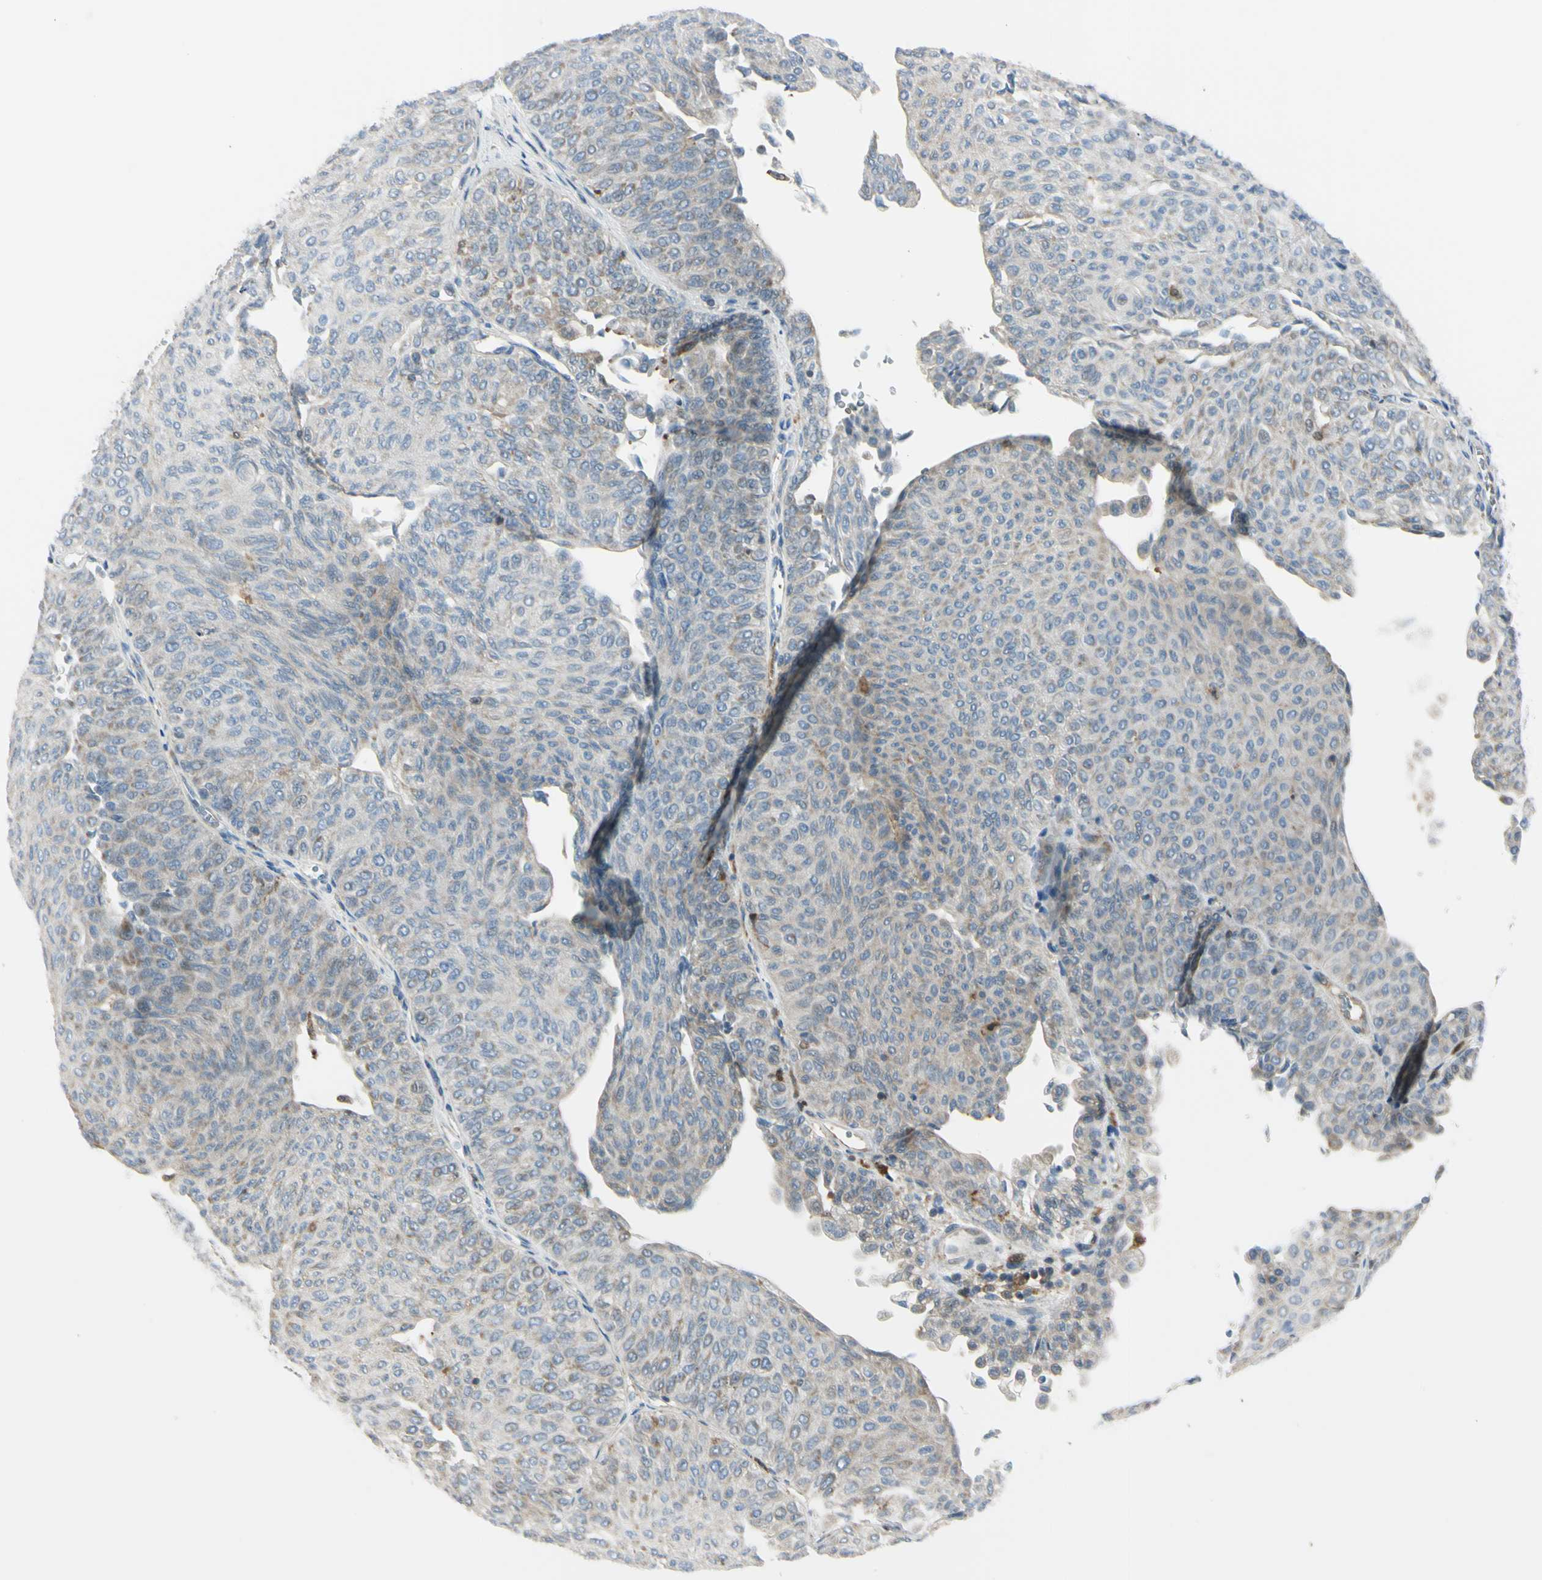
{"staining": {"intensity": "weak", "quantity": ">75%", "location": "cytoplasmic/membranous"}, "tissue": "urothelial cancer", "cell_type": "Tumor cells", "image_type": "cancer", "snomed": [{"axis": "morphology", "description": "Urothelial carcinoma, Low grade"}, {"axis": "topography", "description": "Urinary bladder"}], "caption": "Protein expression analysis of human urothelial cancer reveals weak cytoplasmic/membranous expression in about >75% of tumor cells.", "gene": "CYRIB", "patient": {"sex": "male", "age": 78}}